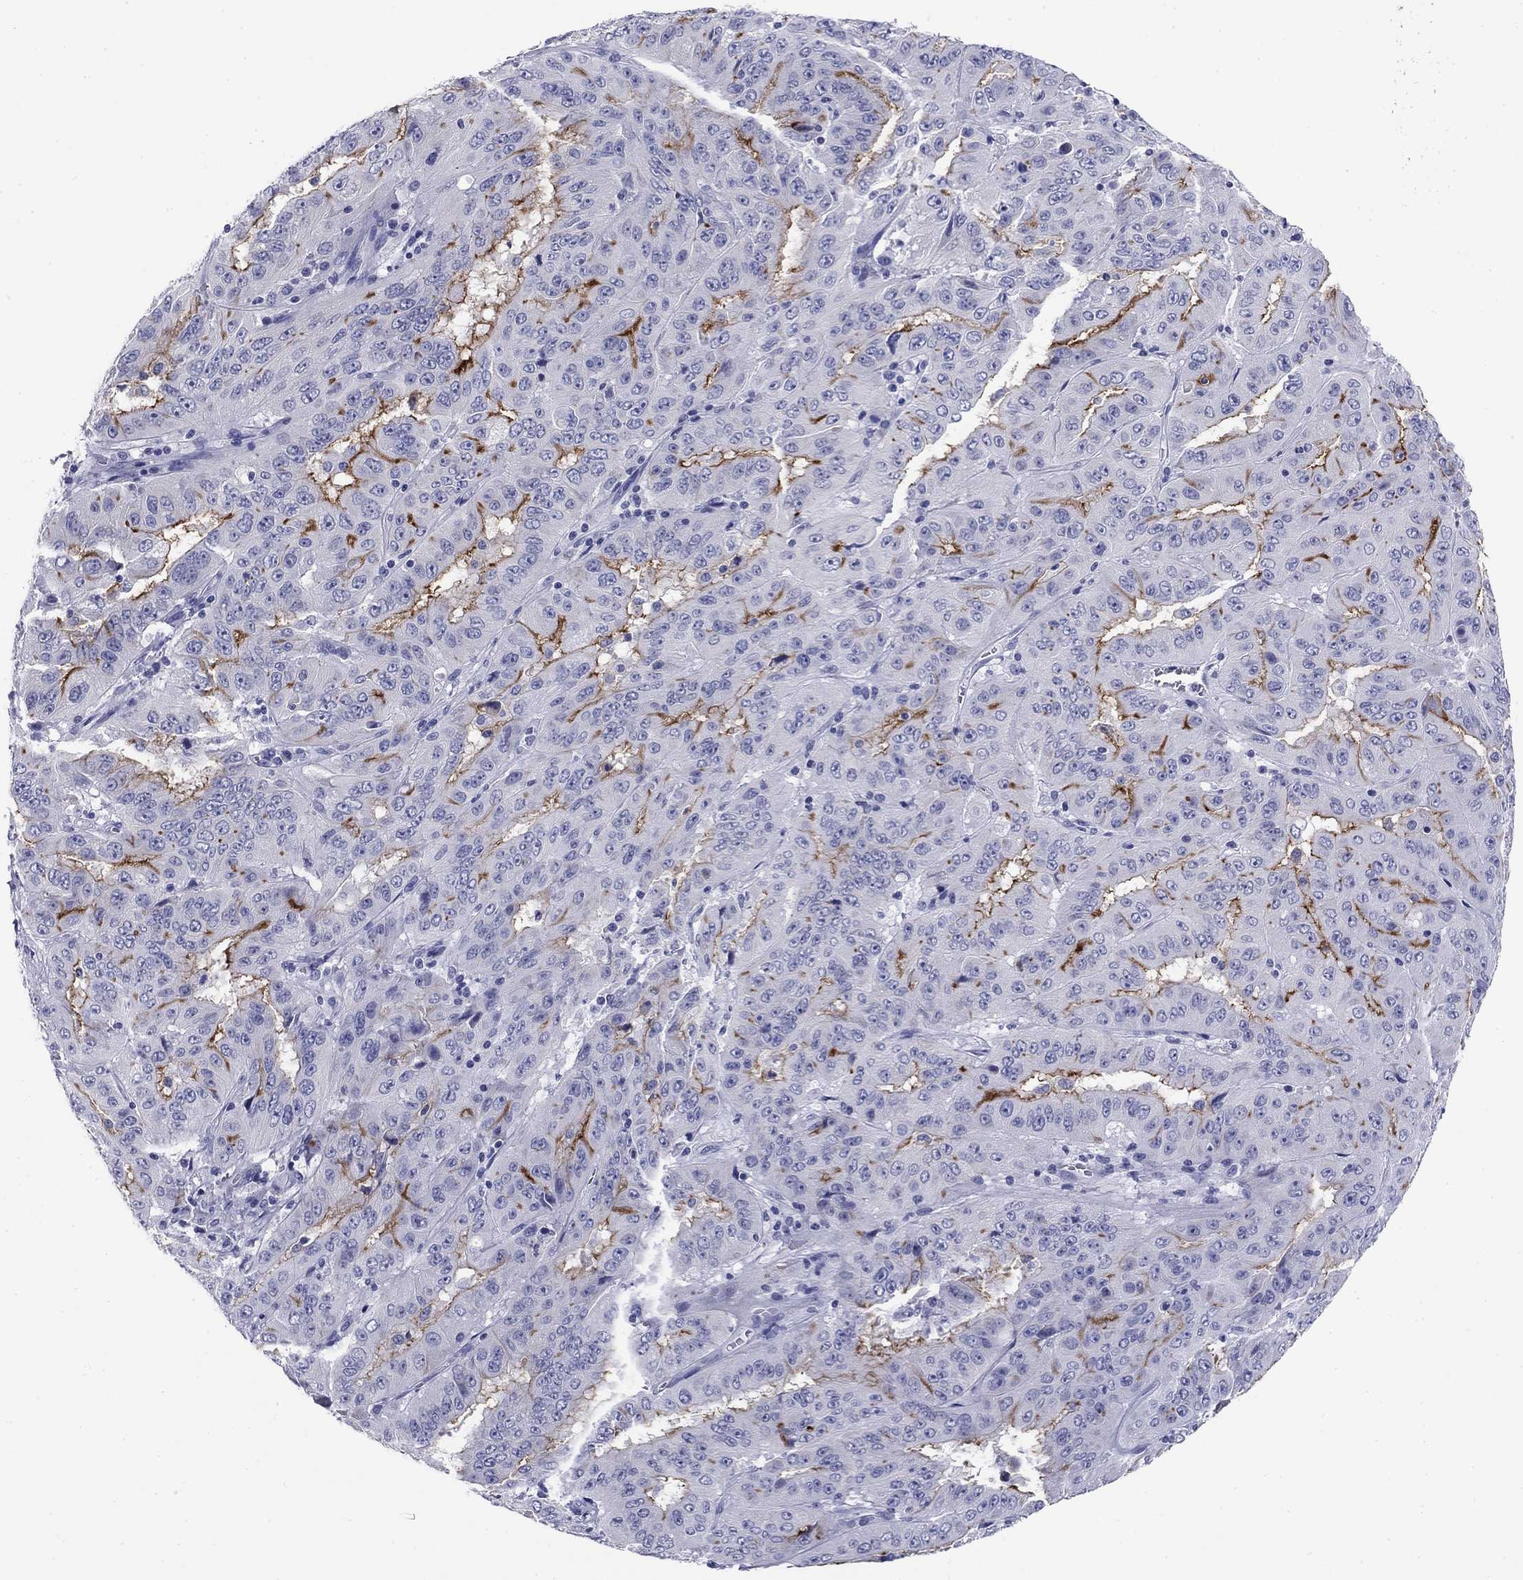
{"staining": {"intensity": "strong", "quantity": "<25%", "location": "cytoplasmic/membranous"}, "tissue": "pancreatic cancer", "cell_type": "Tumor cells", "image_type": "cancer", "snomed": [{"axis": "morphology", "description": "Adenocarcinoma, NOS"}, {"axis": "topography", "description": "Pancreas"}], "caption": "IHC image of neoplastic tissue: adenocarcinoma (pancreatic) stained using immunohistochemistry (IHC) exhibits medium levels of strong protein expression localized specifically in the cytoplasmic/membranous of tumor cells, appearing as a cytoplasmic/membranous brown color.", "gene": "ABCC2", "patient": {"sex": "male", "age": 63}}